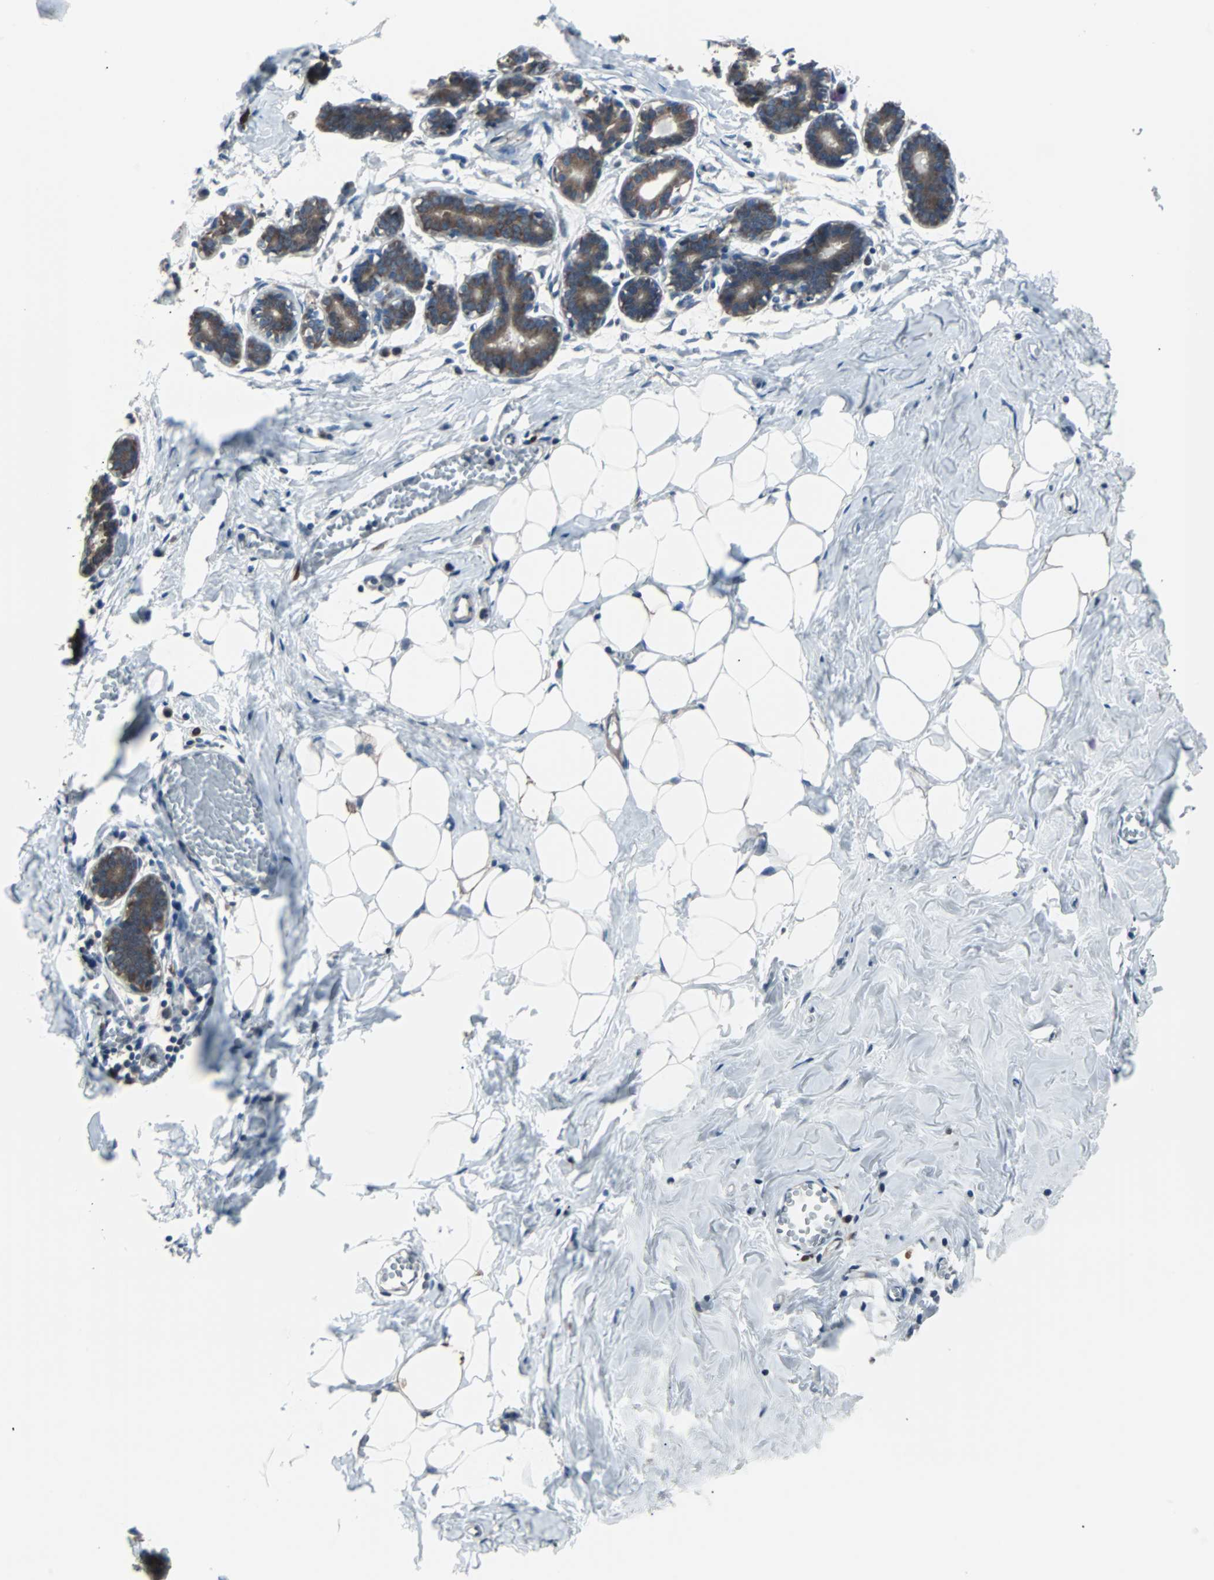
{"staining": {"intensity": "negative", "quantity": "none", "location": "none"}, "tissue": "breast", "cell_type": "Adipocytes", "image_type": "normal", "snomed": [{"axis": "morphology", "description": "Normal tissue, NOS"}, {"axis": "topography", "description": "Breast"}], "caption": "A high-resolution micrograph shows IHC staining of unremarkable breast, which displays no significant positivity in adipocytes. (Stains: DAB (3,3'-diaminobenzidine) immunohistochemistry (IHC) with hematoxylin counter stain, Microscopy: brightfield microscopy at high magnification).", "gene": "PAK1", "patient": {"sex": "female", "age": 27}}